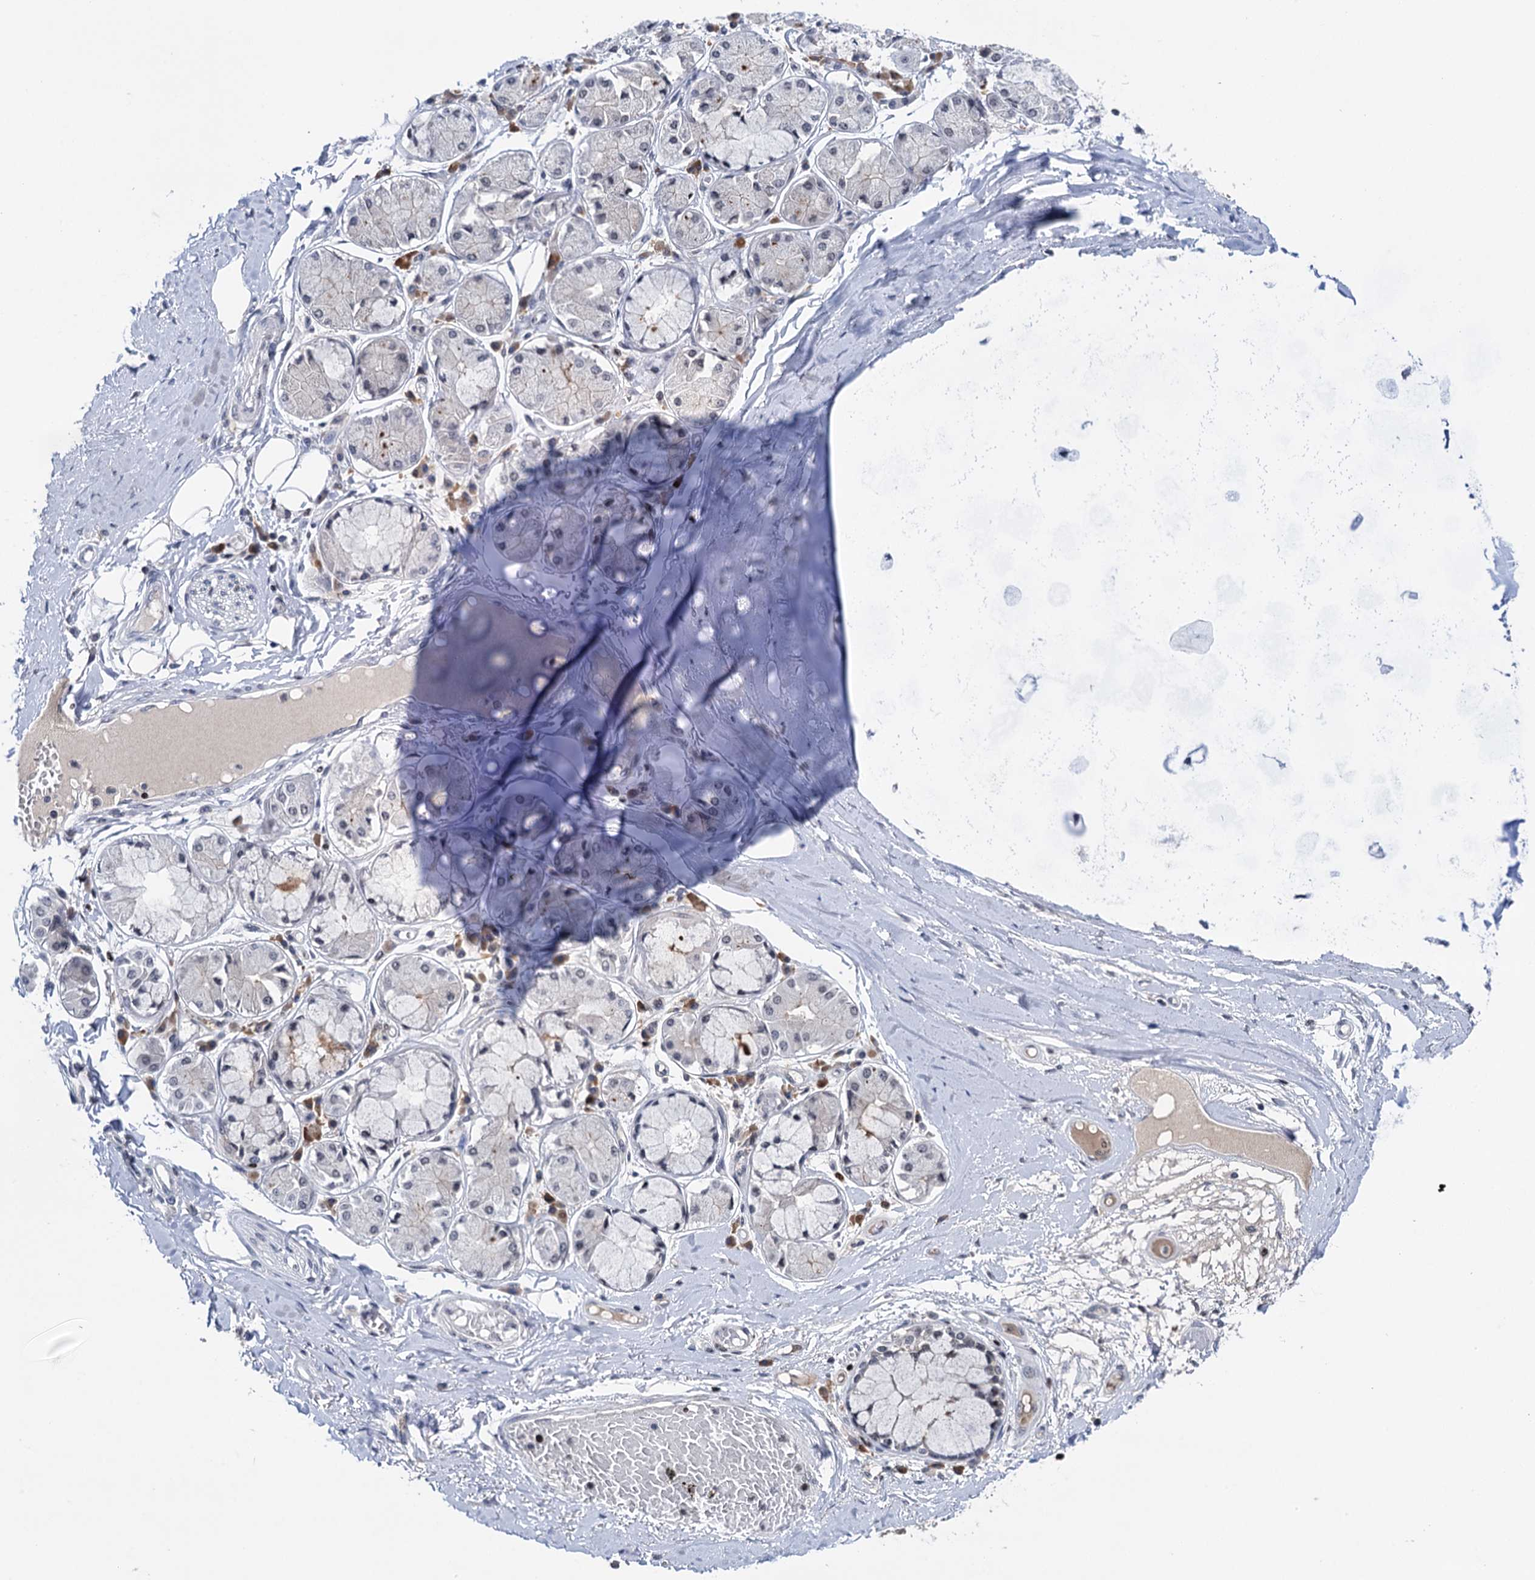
{"staining": {"intensity": "negative", "quantity": "none", "location": "none"}, "tissue": "adipose tissue", "cell_type": "Adipocytes", "image_type": "normal", "snomed": [{"axis": "morphology", "description": "Normal tissue, NOS"}, {"axis": "topography", "description": "Cartilage tissue"}, {"axis": "topography", "description": "Bronchus"}, {"axis": "topography", "description": "Lung"}, {"axis": "topography", "description": "Peripheral nerve tissue"}], "caption": "Photomicrograph shows no protein staining in adipocytes of normal adipose tissue. The staining is performed using DAB brown chromogen with nuclei counter-stained in using hematoxylin.", "gene": "ZCCHC10", "patient": {"sex": "female", "age": 49}}